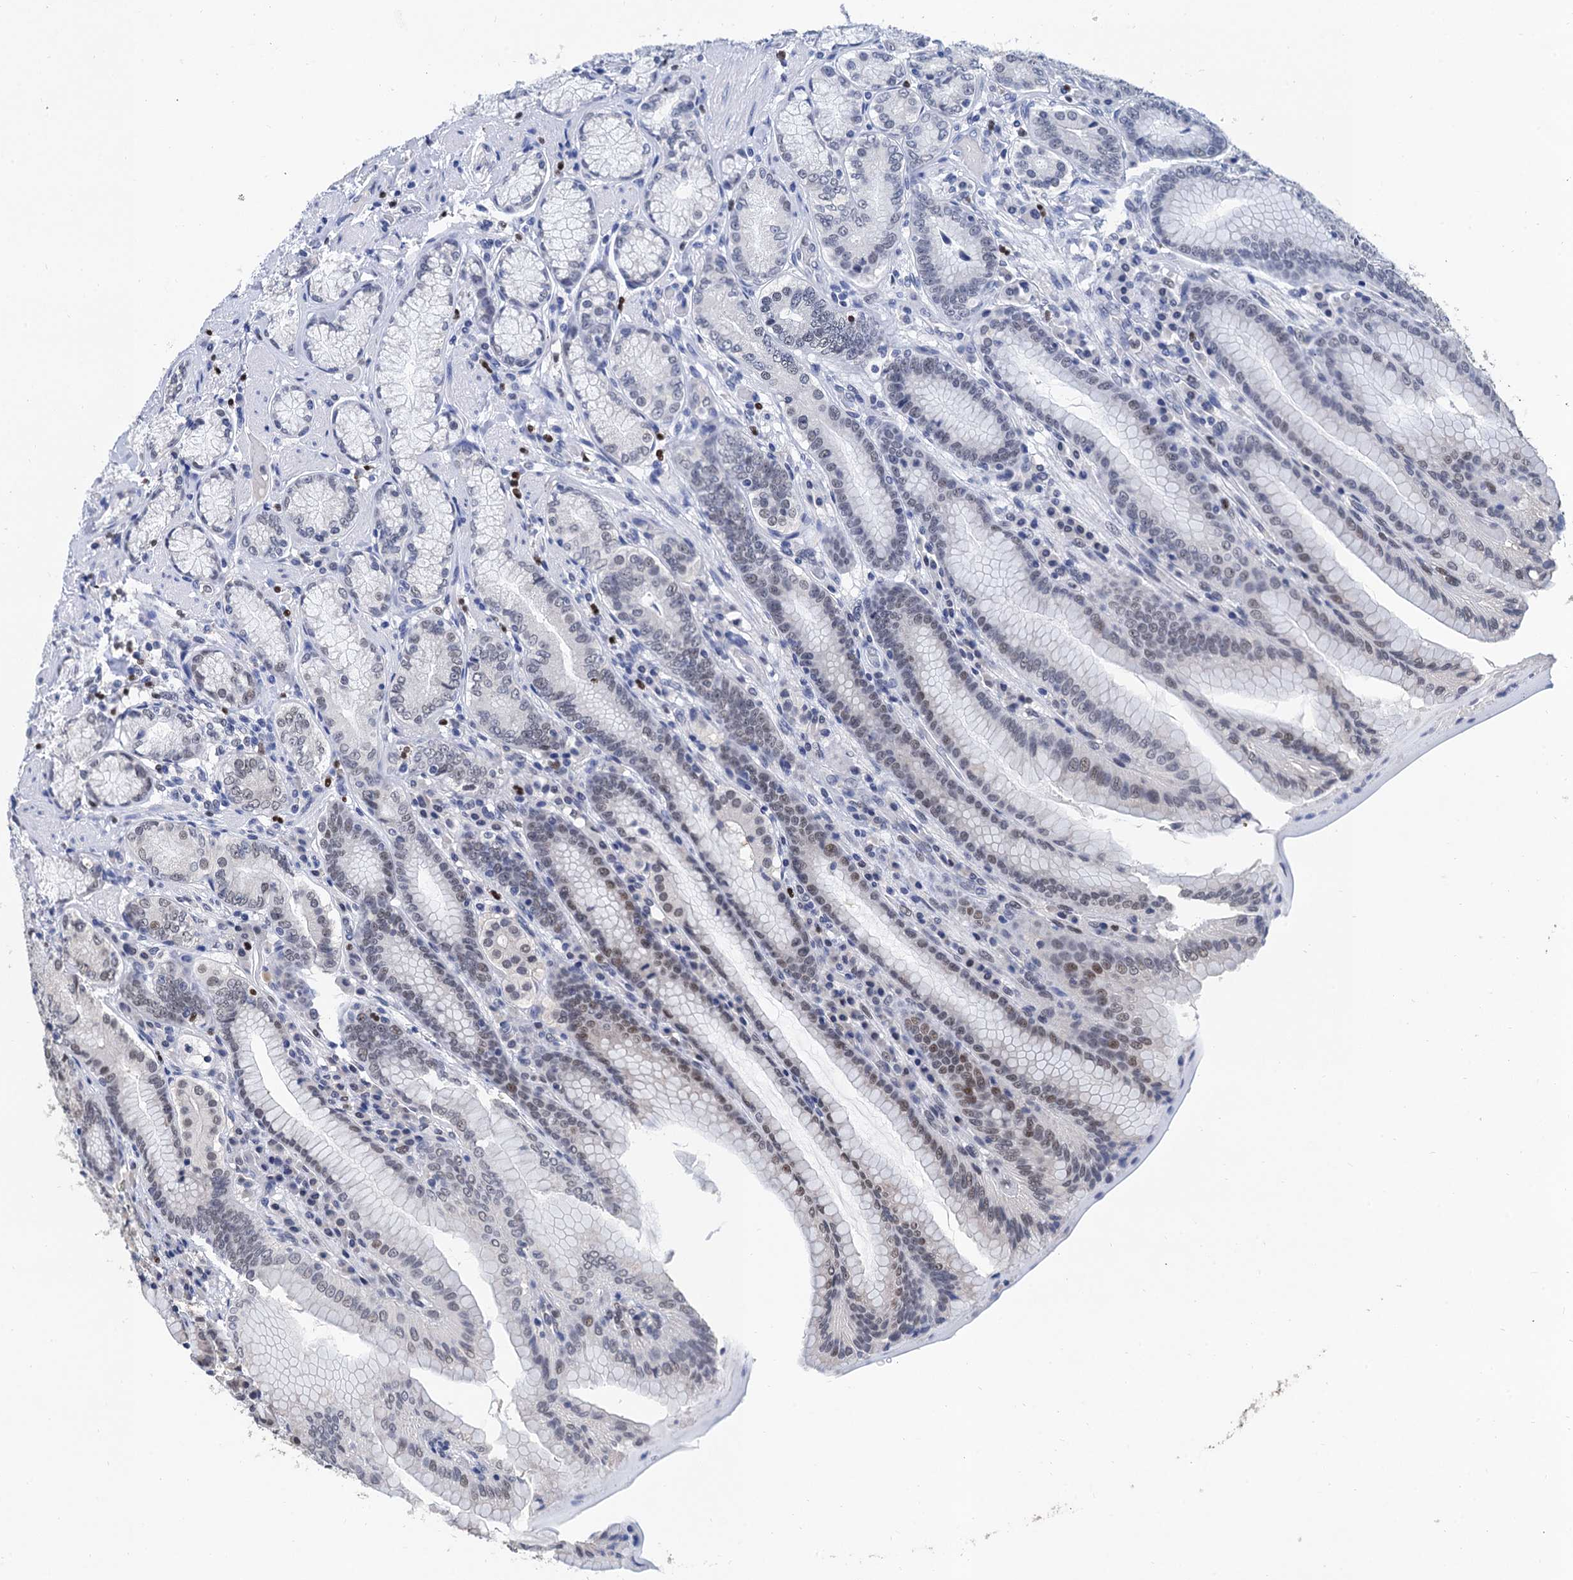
{"staining": {"intensity": "moderate", "quantity": "<25%", "location": "nuclear"}, "tissue": "stomach", "cell_type": "Glandular cells", "image_type": "normal", "snomed": [{"axis": "morphology", "description": "Normal tissue, NOS"}, {"axis": "topography", "description": "Stomach, upper"}, {"axis": "topography", "description": "Stomach, lower"}], "caption": "A high-resolution micrograph shows IHC staining of unremarkable stomach, which reveals moderate nuclear positivity in approximately <25% of glandular cells. (DAB (3,3'-diaminobenzidine) IHC, brown staining for protein, blue staining for nuclei).", "gene": "TSEN34", "patient": {"sex": "female", "age": 76}}